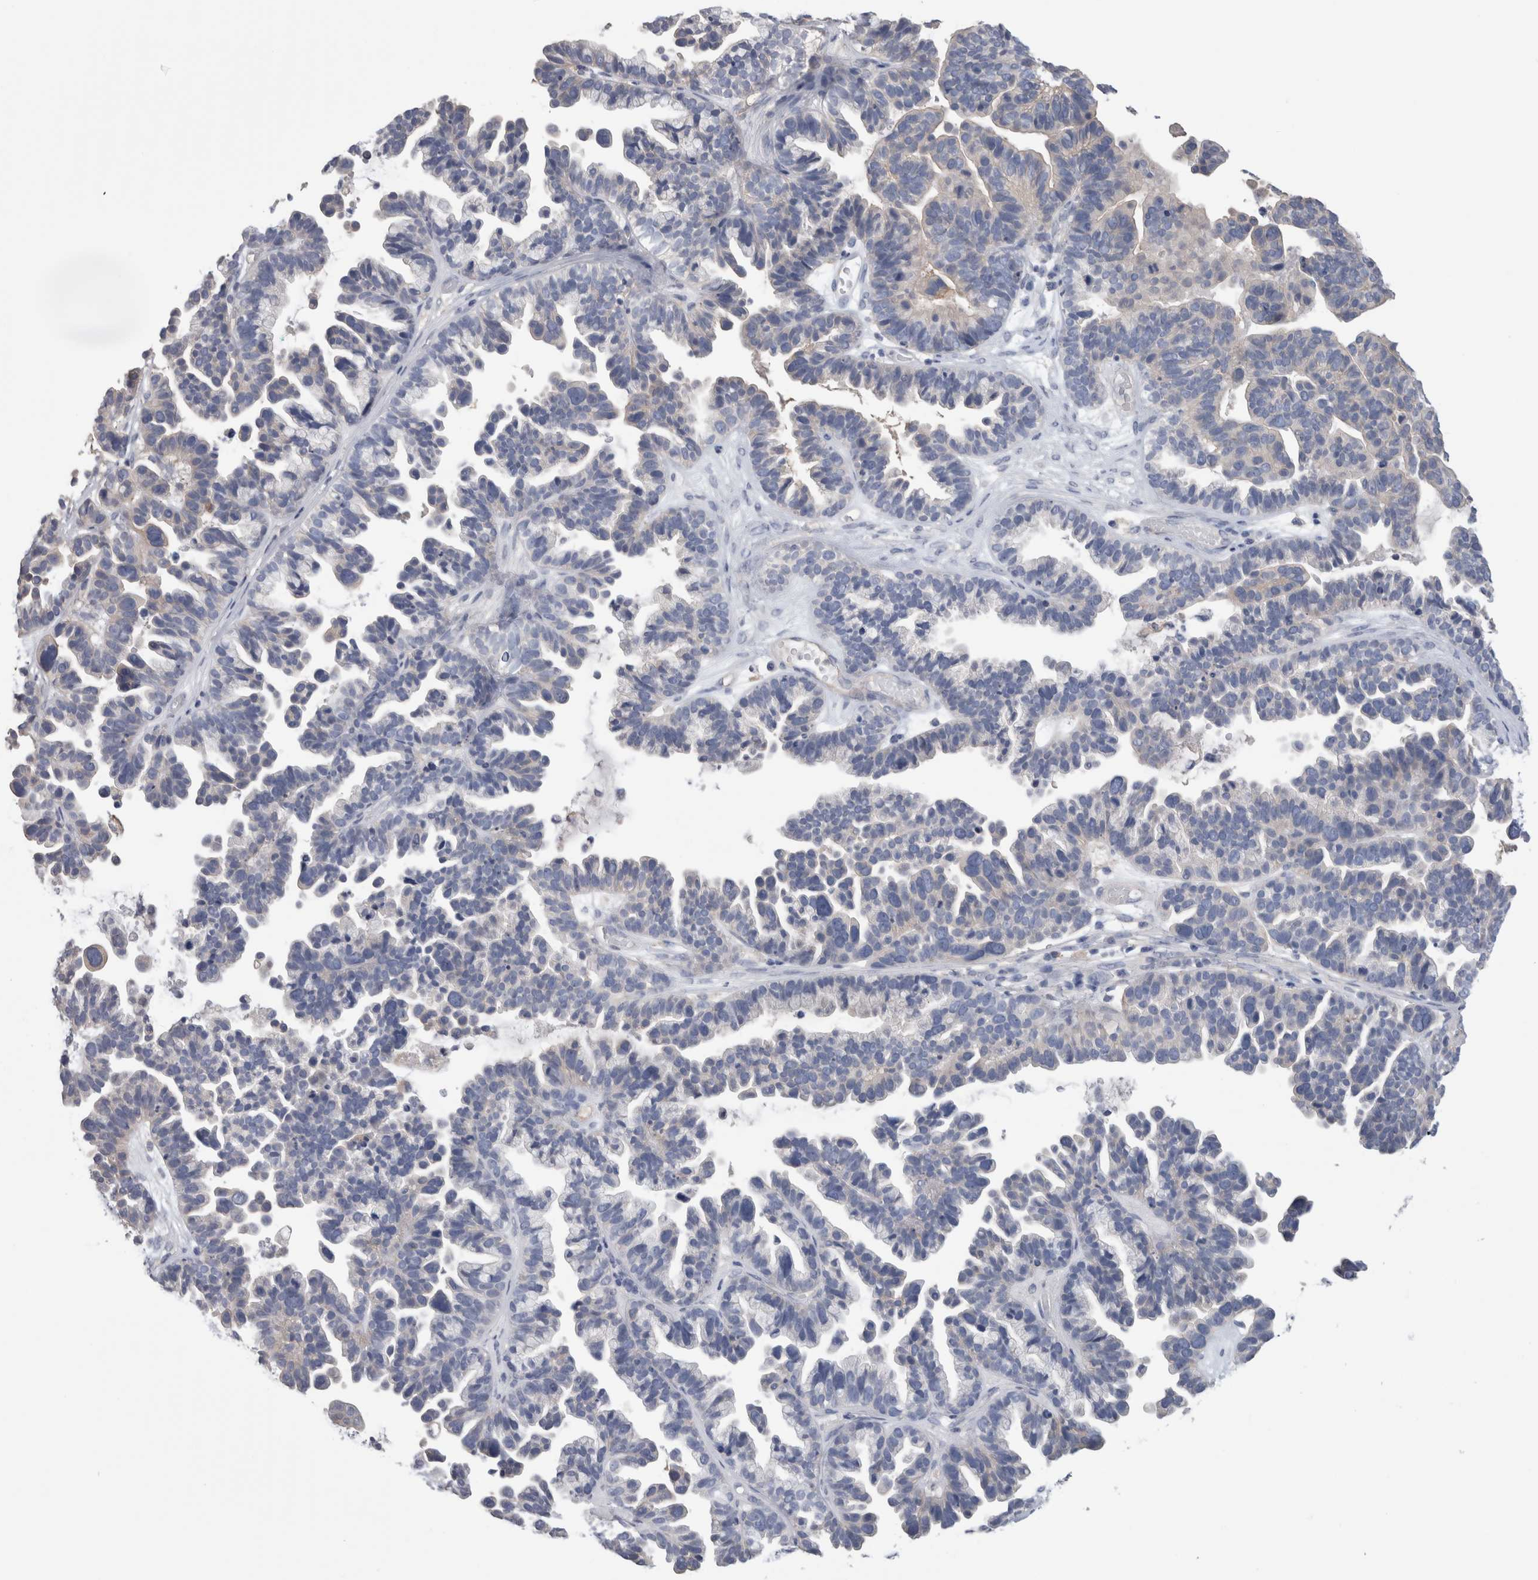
{"staining": {"intensity": "weak", "quantity": "<25%", "location": "cytoplasmic/membranous"}, "tissue": "ovarian cancer", "cell_type": "Tumor cells", "image_type": "cancer", "snomed": [{"axis": "morphology", "description": "Cystadenocarcinoma, serous, NOS"}, {"axis": "topography", "description": "Ovary"}], "caption": "This is an immunohistochemistry (IHC) histopathology image of ovarian cancer (serous cystadenocarcinoma). There is no expression in tumor cells.", "gene": "SCRN1", "patient": {"sex": "female", "age": 56}}